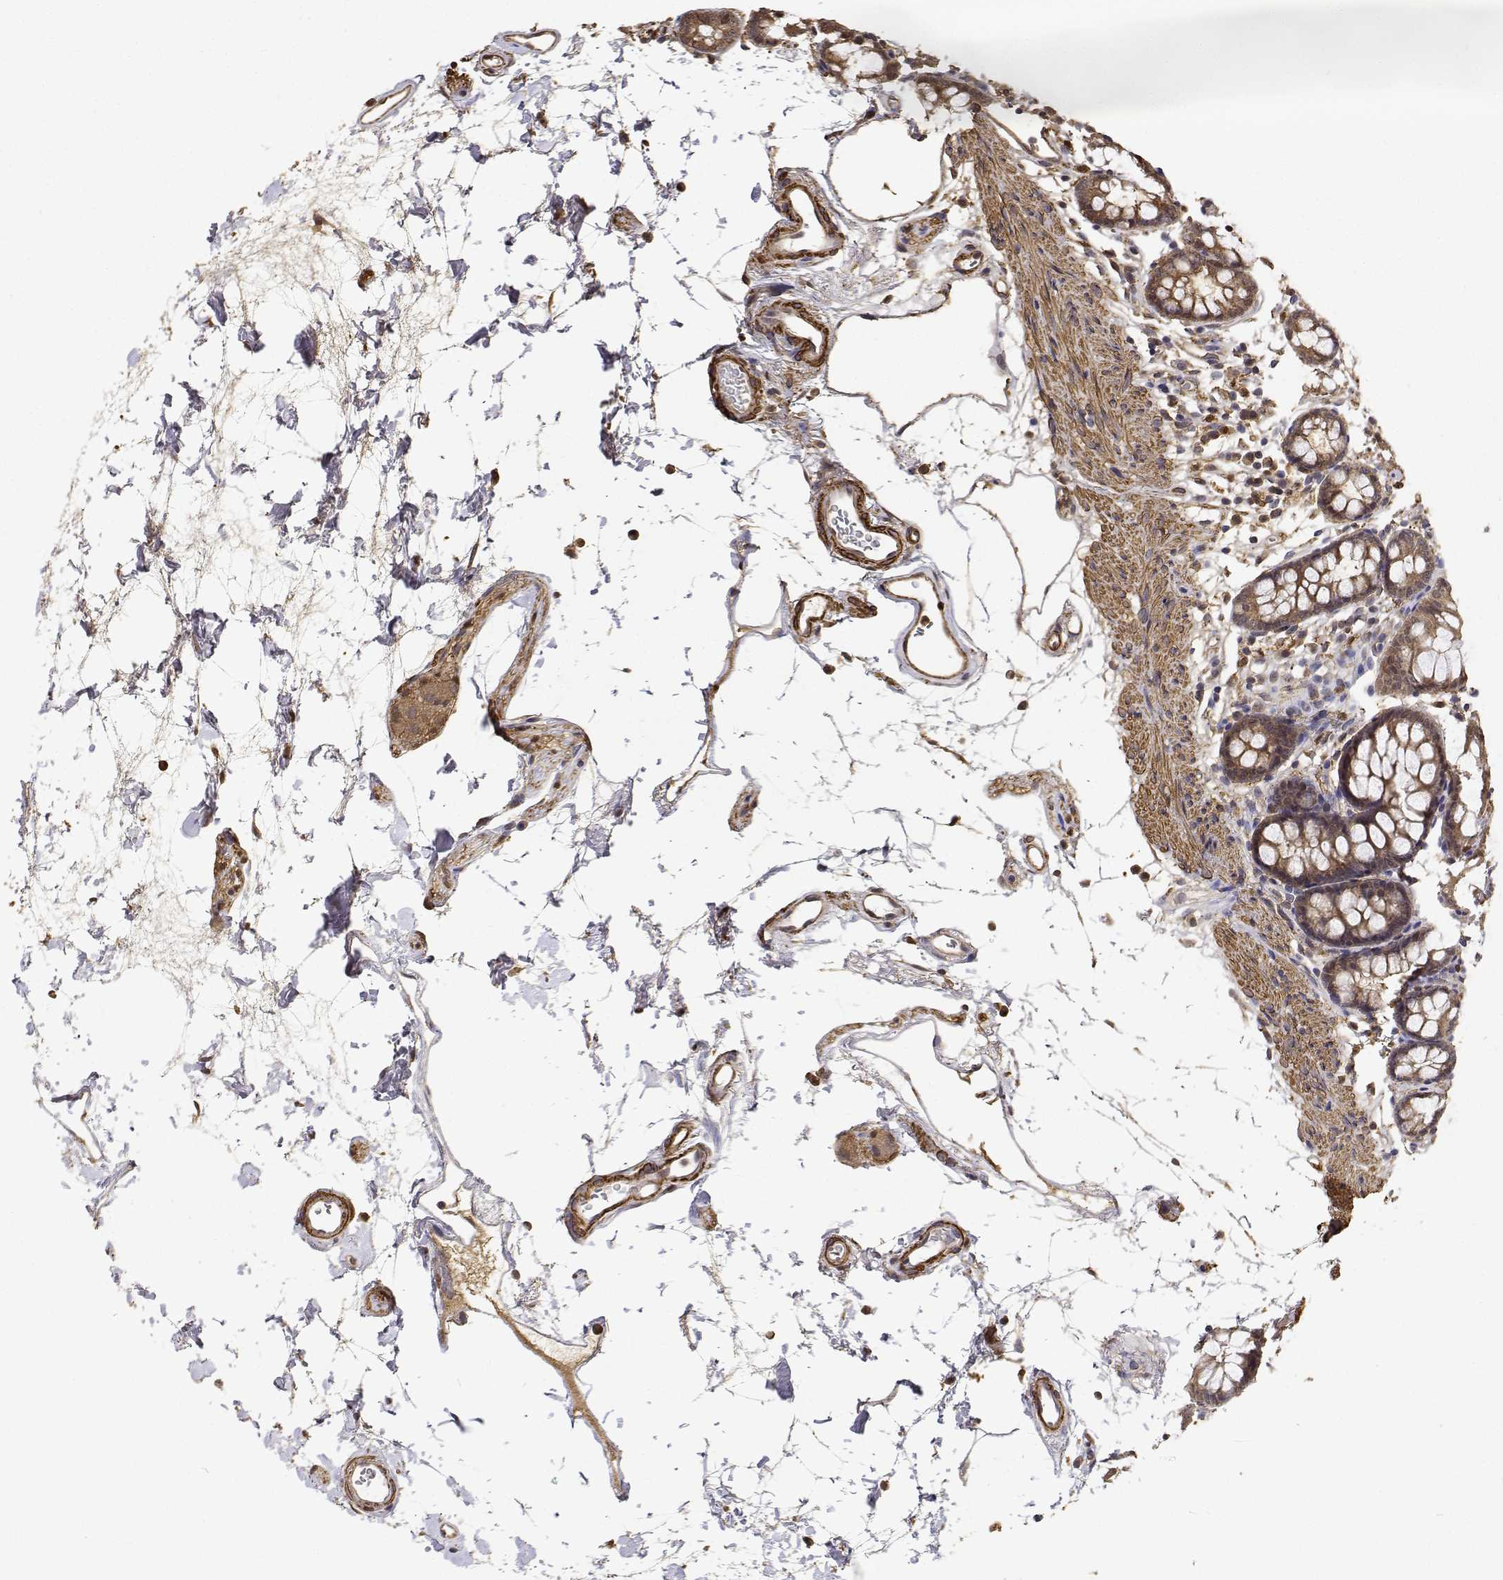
{"staining": {"intensity": "negative", "quantity": "none", "location": "none"}, "tissue": "colon", "cell_type": "Endothelial cells", "image_type": "normal", "snomed": [{"axis": "morphology", "description": "Normal tissue, NOS"}, {"axis": "topography", "description": "Colon"}], "caption": "High power microscopy image of an immunohistochemistry (IHC) histopathology image of normal colon, revealing no significant positivity in endothelial cells.", "gene": "PCID2", "patient": {"sex": "female", "age": 84}}